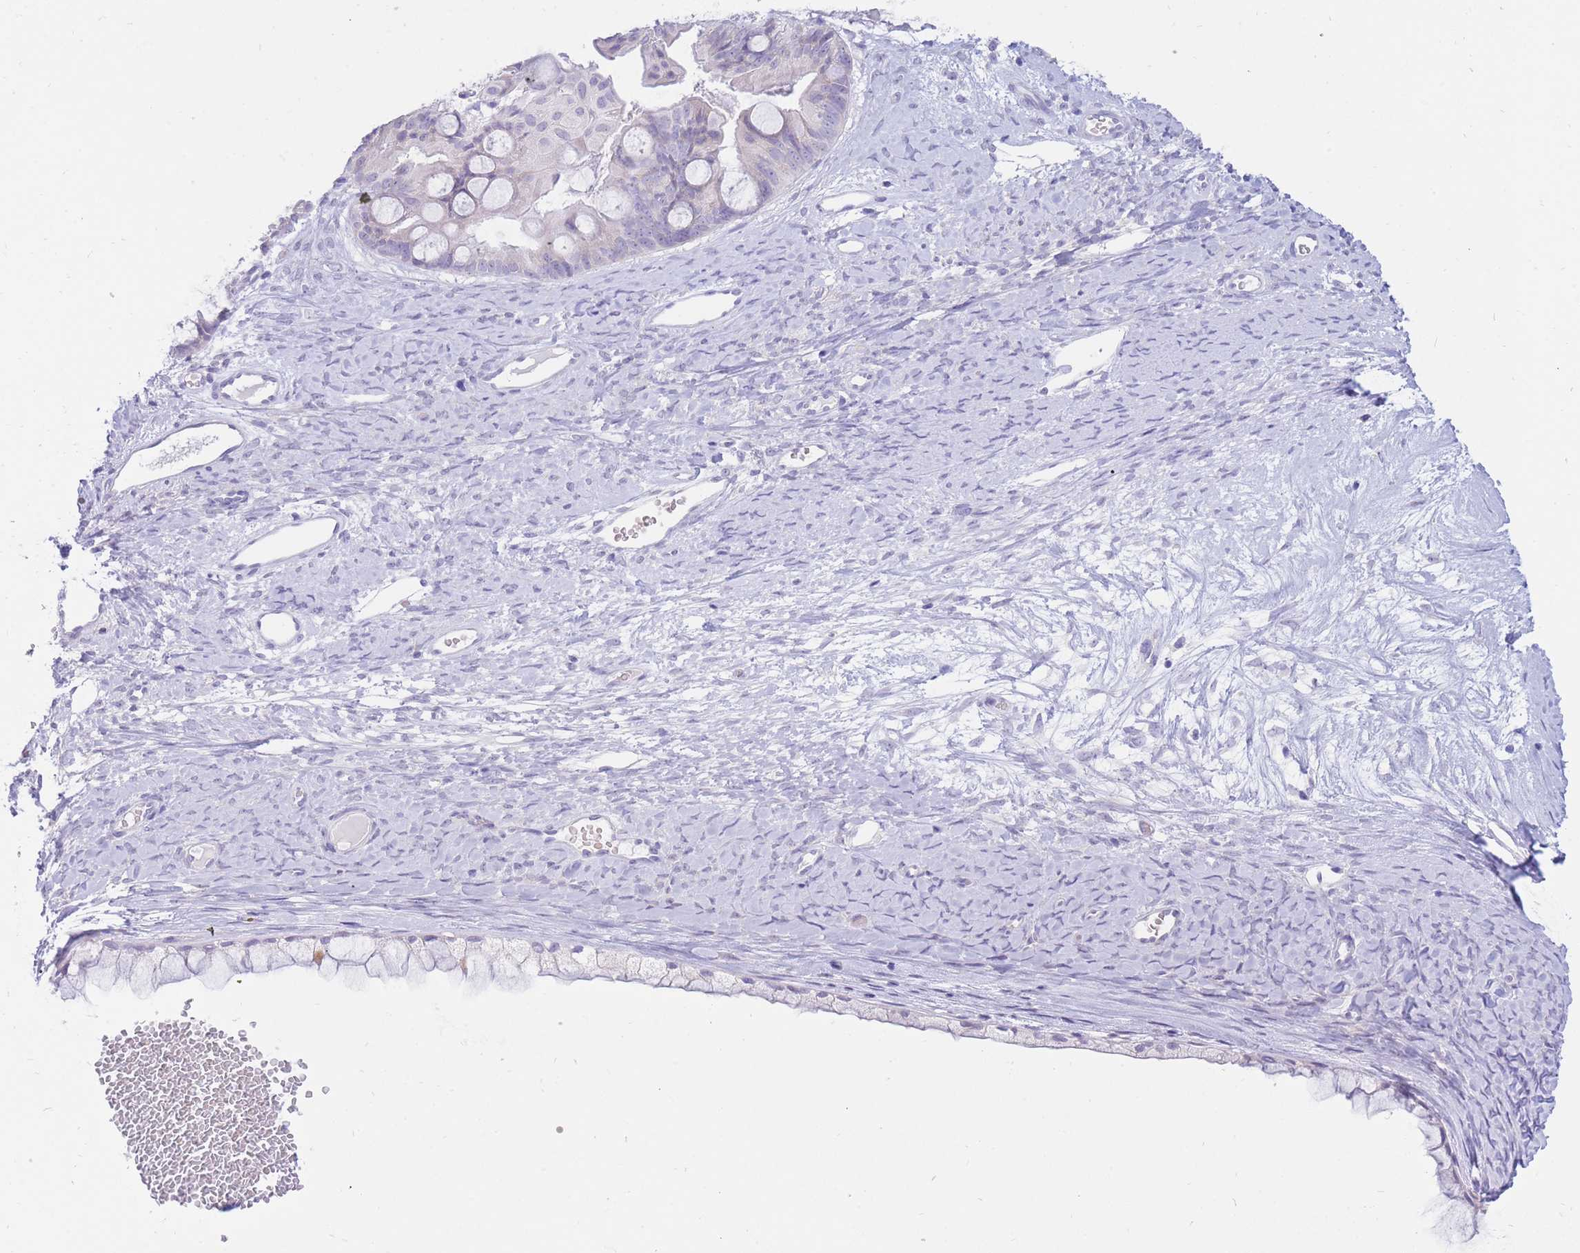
{"staining": {"intensity": "negative", "quantity": "none", "location": "none"}, "tissue": "ovarian cancer", "cell_type": "Tumor cells", "image_type": "cancer", "snomed": [{"axis": "morphology", "description": "Cystadenocarcinoma, mucinous, NOS"}, {"axis": "topography", "description": "Ovary"}], "caption": "The micrograph exhibits no significant expression in tumor cells of ovarian cancer.", "gene": "SSUH2", "patient": {"sex": "female", "age": 61}}